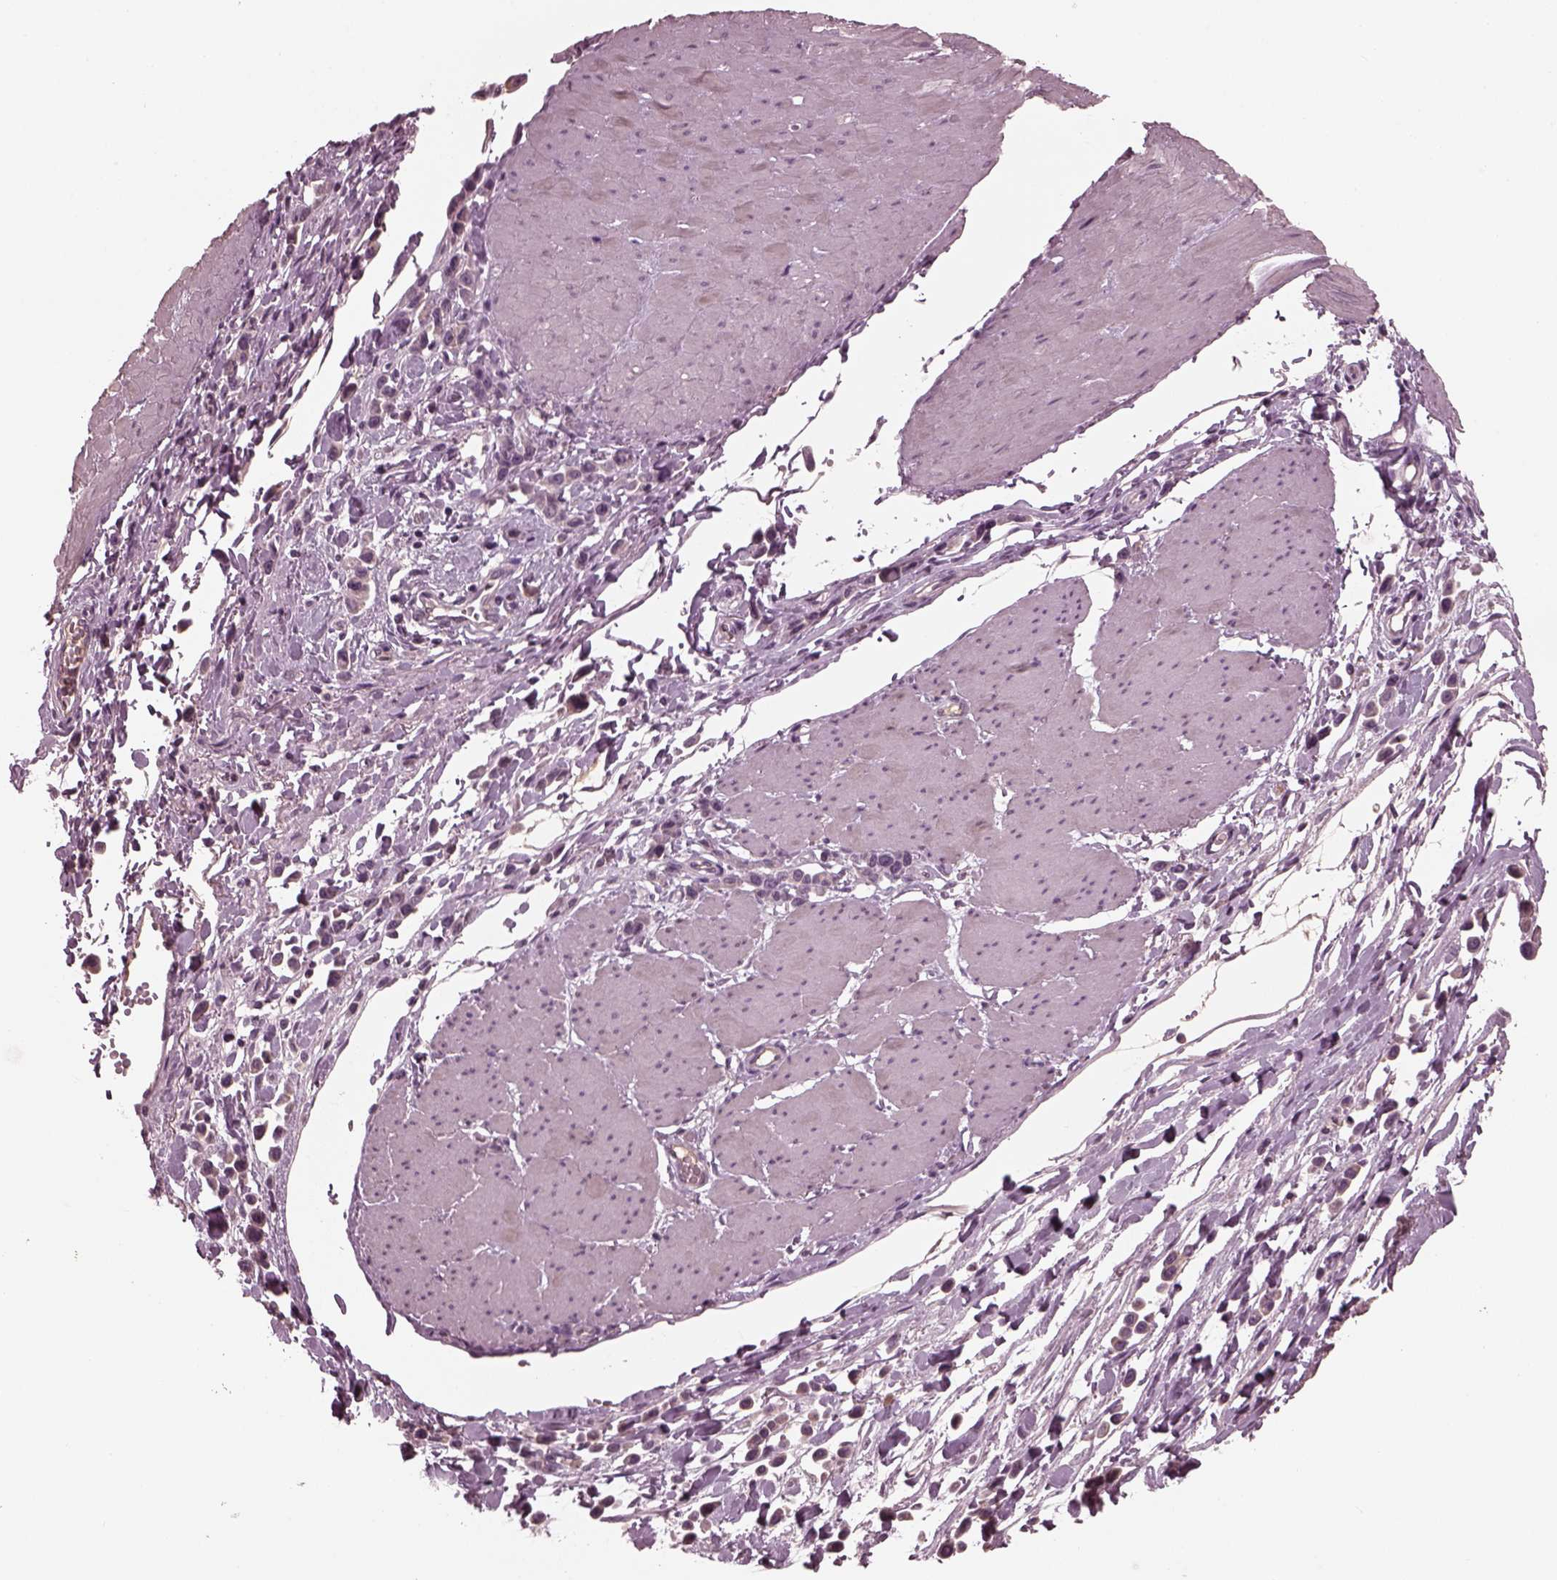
{"staining": {"intensity": "negative", "quantity": "none", "location": "none"}, "tissue": "stomach cancer", "cell_type": "Tumor cells", "image_type": "cancer", "snomed": [{"axis": "morphology", "description": "Adenocarcinoma, NOS"}, {"axis": "topography", "description": "Stomach"}], "caption": "This is an immunohistochemistry (IHC) histopathology image of human stomach cancer (adenocarcinoma). There is no positivity in tumor cells.", "gene": "PORCN", "patient": {"sex": "male", "age": 47}}